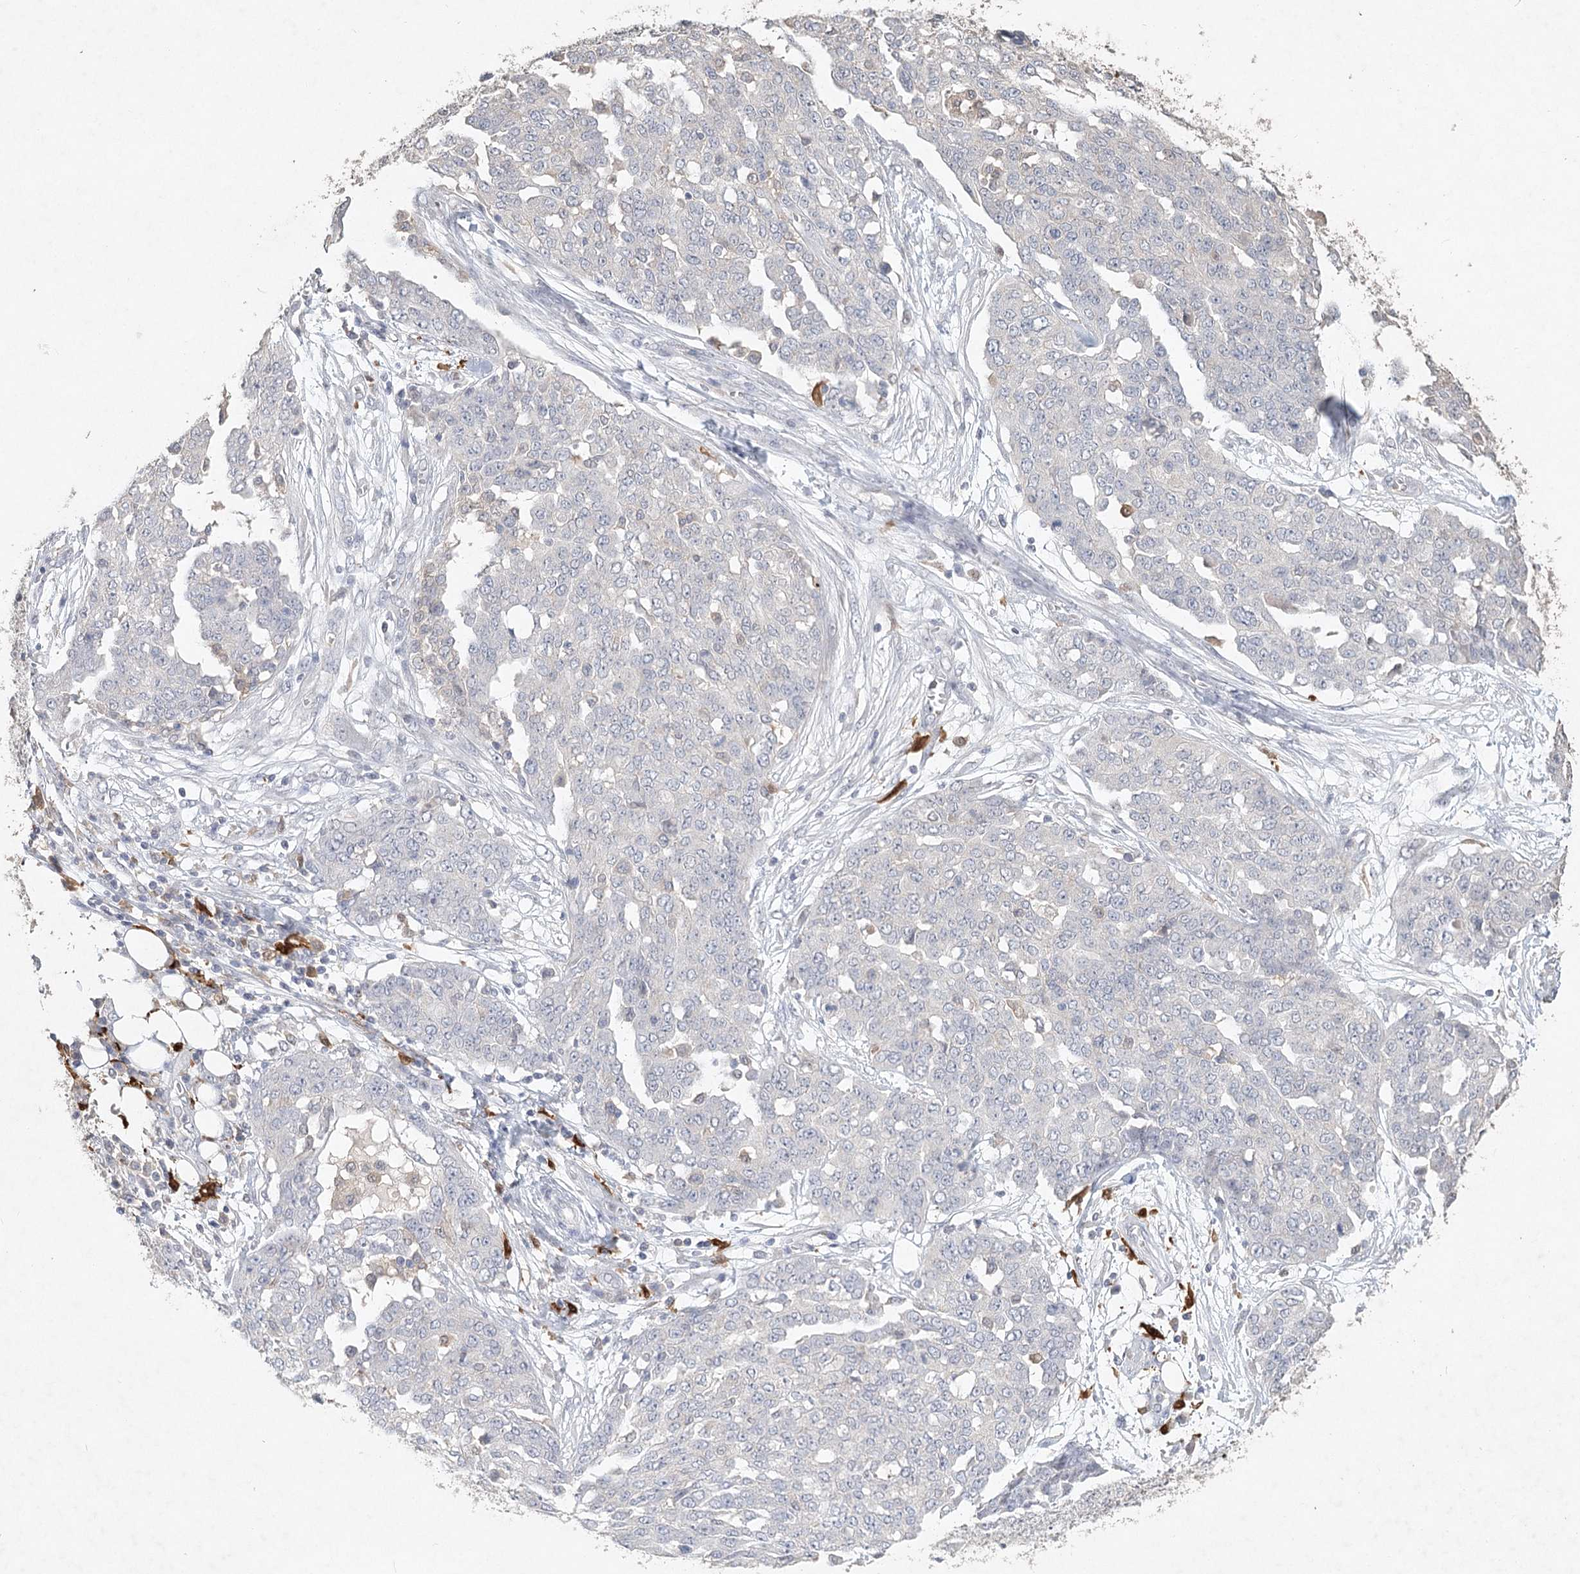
{"staining": {"intensity": "negative", "quantity": "none", "location": "none"}, "tissue": "ovarian cancer", "cell_type": "Tumor cells", "image_type": "cancer", "snomed": [{"axis": "morphology", "description": "Cystadenocarcinoma, serous, NOS"}, {"axis": "topography", "description": "Soft tissue"}, {"axis": "topography", "description": "Ovary"}], "caption": "This image is of serous cystadenocarcinoma (ovarian) stained with immunohistochemistry (IHC) to label a protein in brown with the nuclei are counter-stained blue. There is no positivity in tumor cells. Brightfield microscopy of immunohistochemistry (IHC) stained with DAB (3,3'-diaminobenzidine) (brown) and hematoxylin (blue), captured at high magnification.", "gene": "ARSI", "patient": {"sex": "female", "age": 57}}